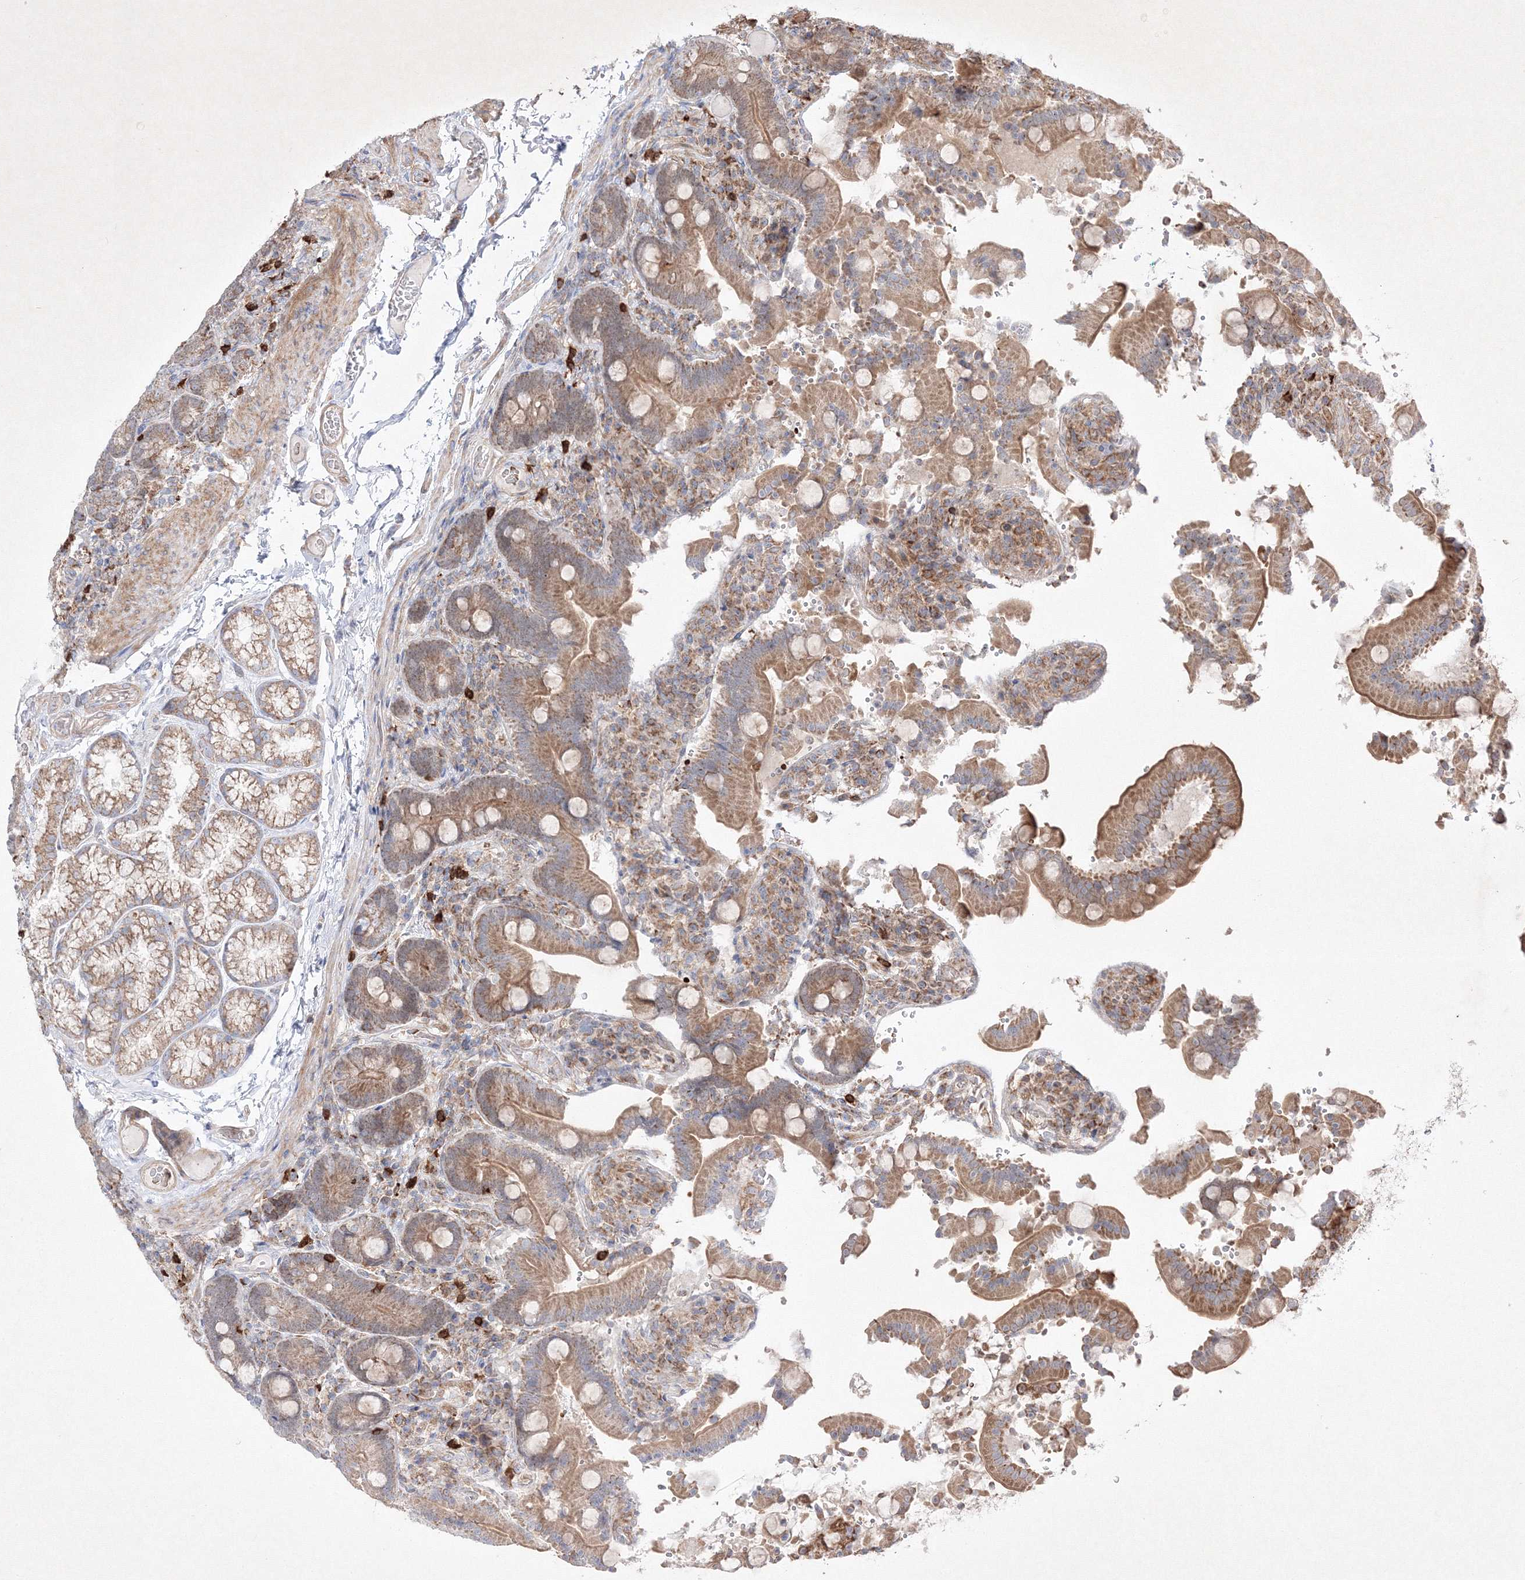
{"staining": {"intensity": "moderate", "quantity": ">75%", "location": "cytoplasmic/membranous"}, "tissue": "duodenum", "cell_type": "Glandular cells", "image_type": "normal", "snomed": [{"axis": "morphology", "description": "Normal tissue, NOS"}, {"axis": "topography", "description": "Duodenum"}], "caption": "A histopathology image of human duodenum stained for a protein reveals moderate cytoplasmic/membranous brown staining in glandular cells. (DAB (3,3'-diaminobenzidine) IHC, brown staining for protein, blue staining for nuclei).", "gene": "OPA1", "patient": {"sex": "female", "age": 62}}